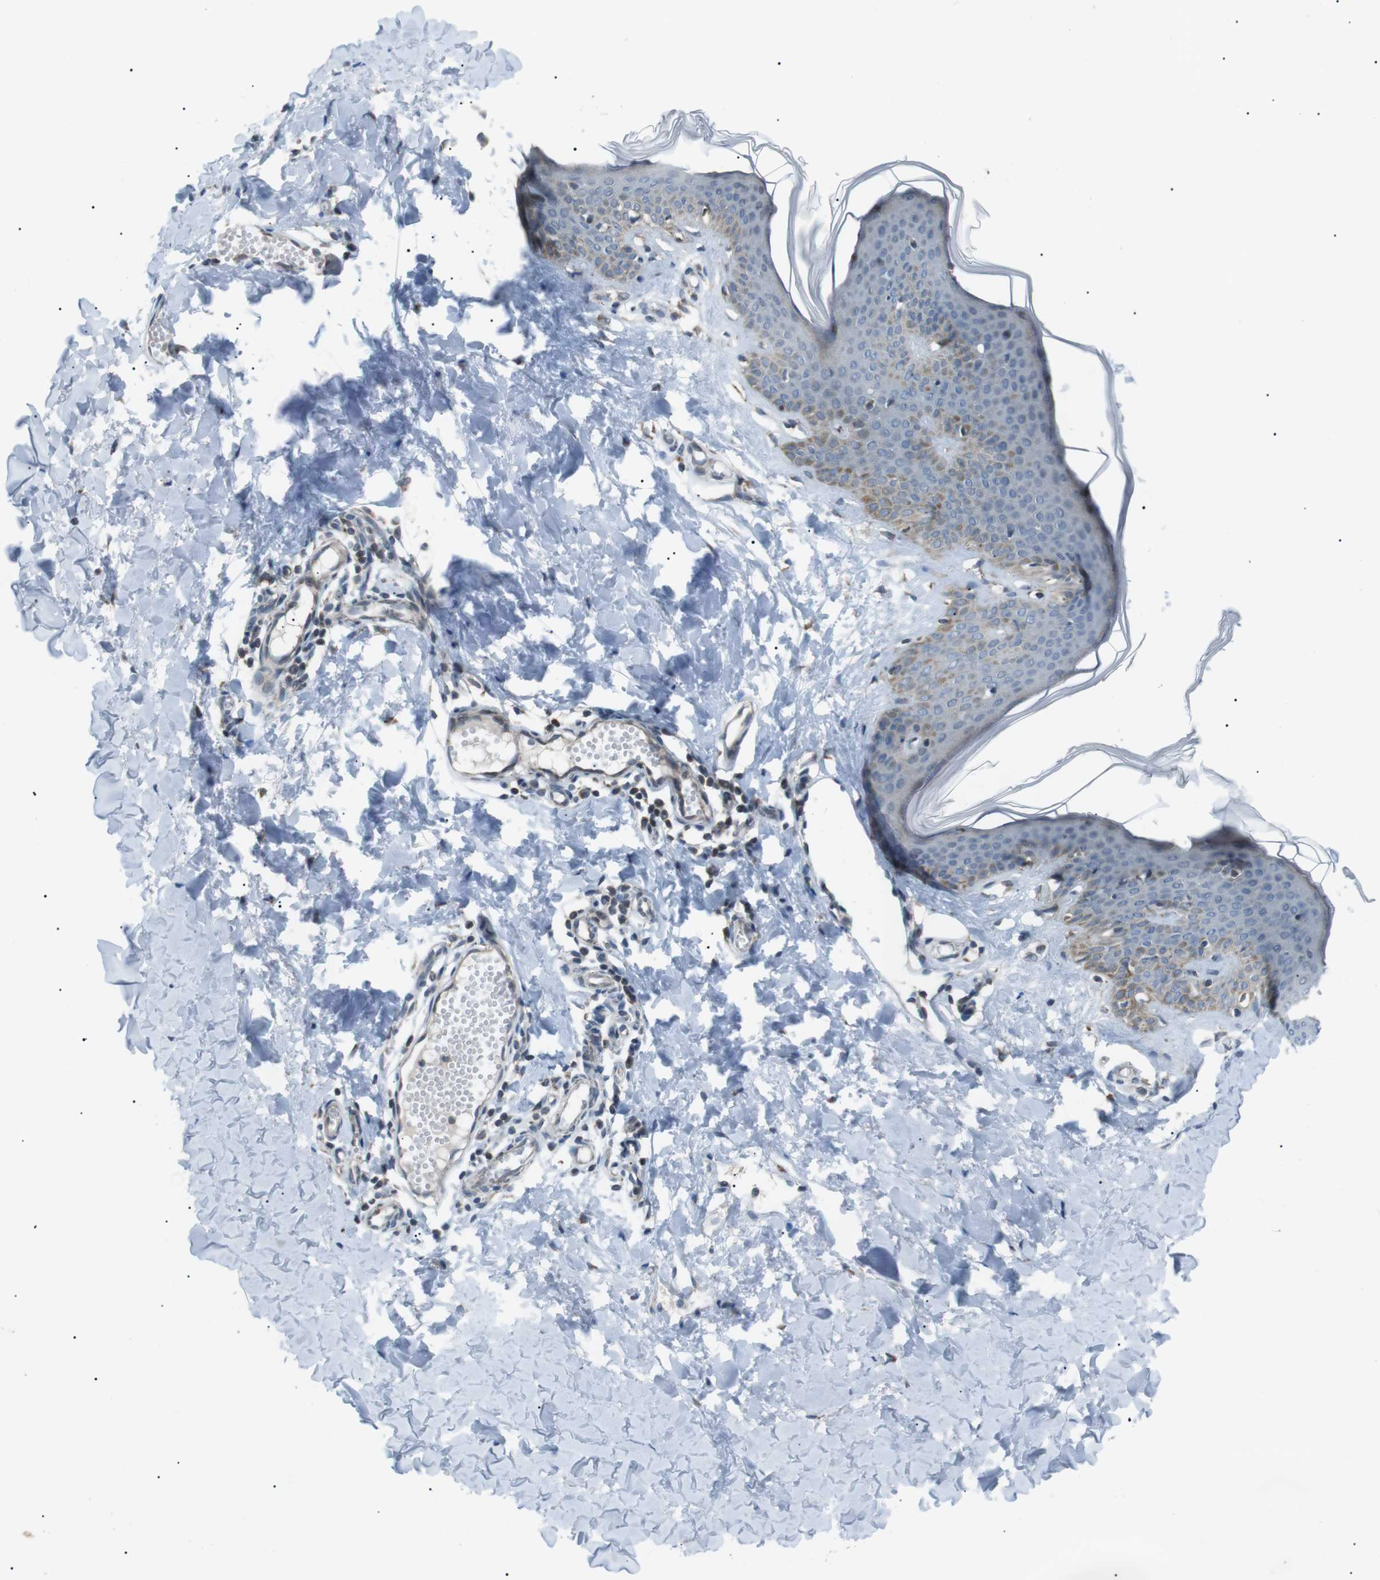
{"staining": {"intensity": "negative", "quantity": "none", "location": "none"}, "tissue": "skin", "cell_type": "Fibroblasts", "image_type": "normal", "snomed": [{"axis": "morphology", "description": "Normal tissue, NOS"}, {"axis": "topography", "description": "Skin"}], "caption": "There is no significant expression in fibroblasts of skin. The staining was performed using DAB to visualize the protein expression in brown, while the nuclei were stained in blue with hematoxylin (Magnification: 20x).", "gene": "ARID5B", "patient": {"sex": "female", "age": 17}}